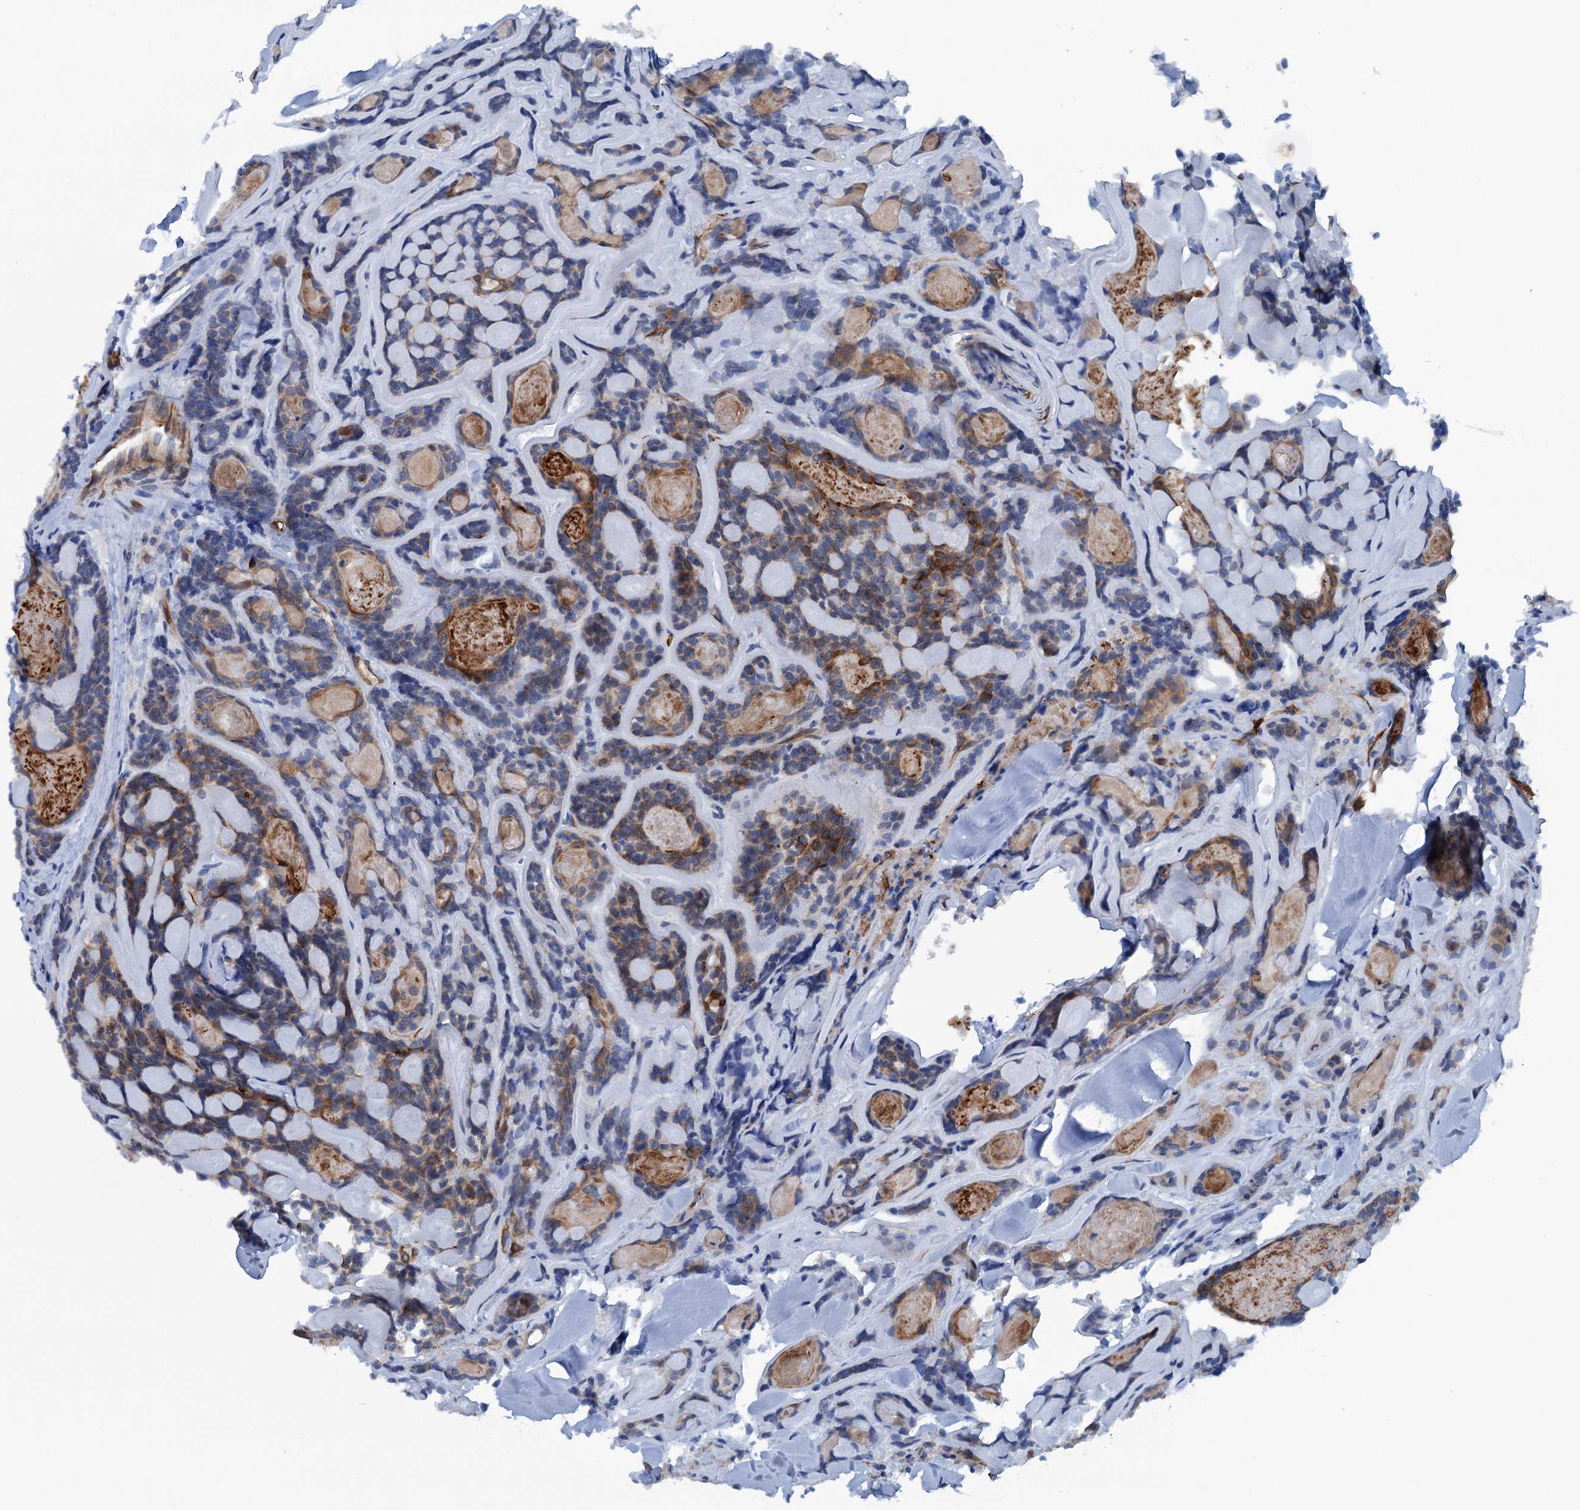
{"staining": {"intensity": "weak", "quantity": "<25%", "location": "cytoplasmic/membranous"}, "tissue": "head and neck cancer", "cell_type": "Tumor cells", "image_type": "cancer", "snomed": [{"axis": "morphology", "description": "Adenocarcinoma, NOS"}, {"axis": "topography", "description": "Salivary gland"}, {"axis": "topography", "description": "Head-Neck"}], "caption": "DAB immunohistochemical staining of head and neck cancer (adenocarcinoma) shows no significant expression in tumor cells.", "gene": "CALCOCO1", "patient": {"sex": "female", "age": 63}}